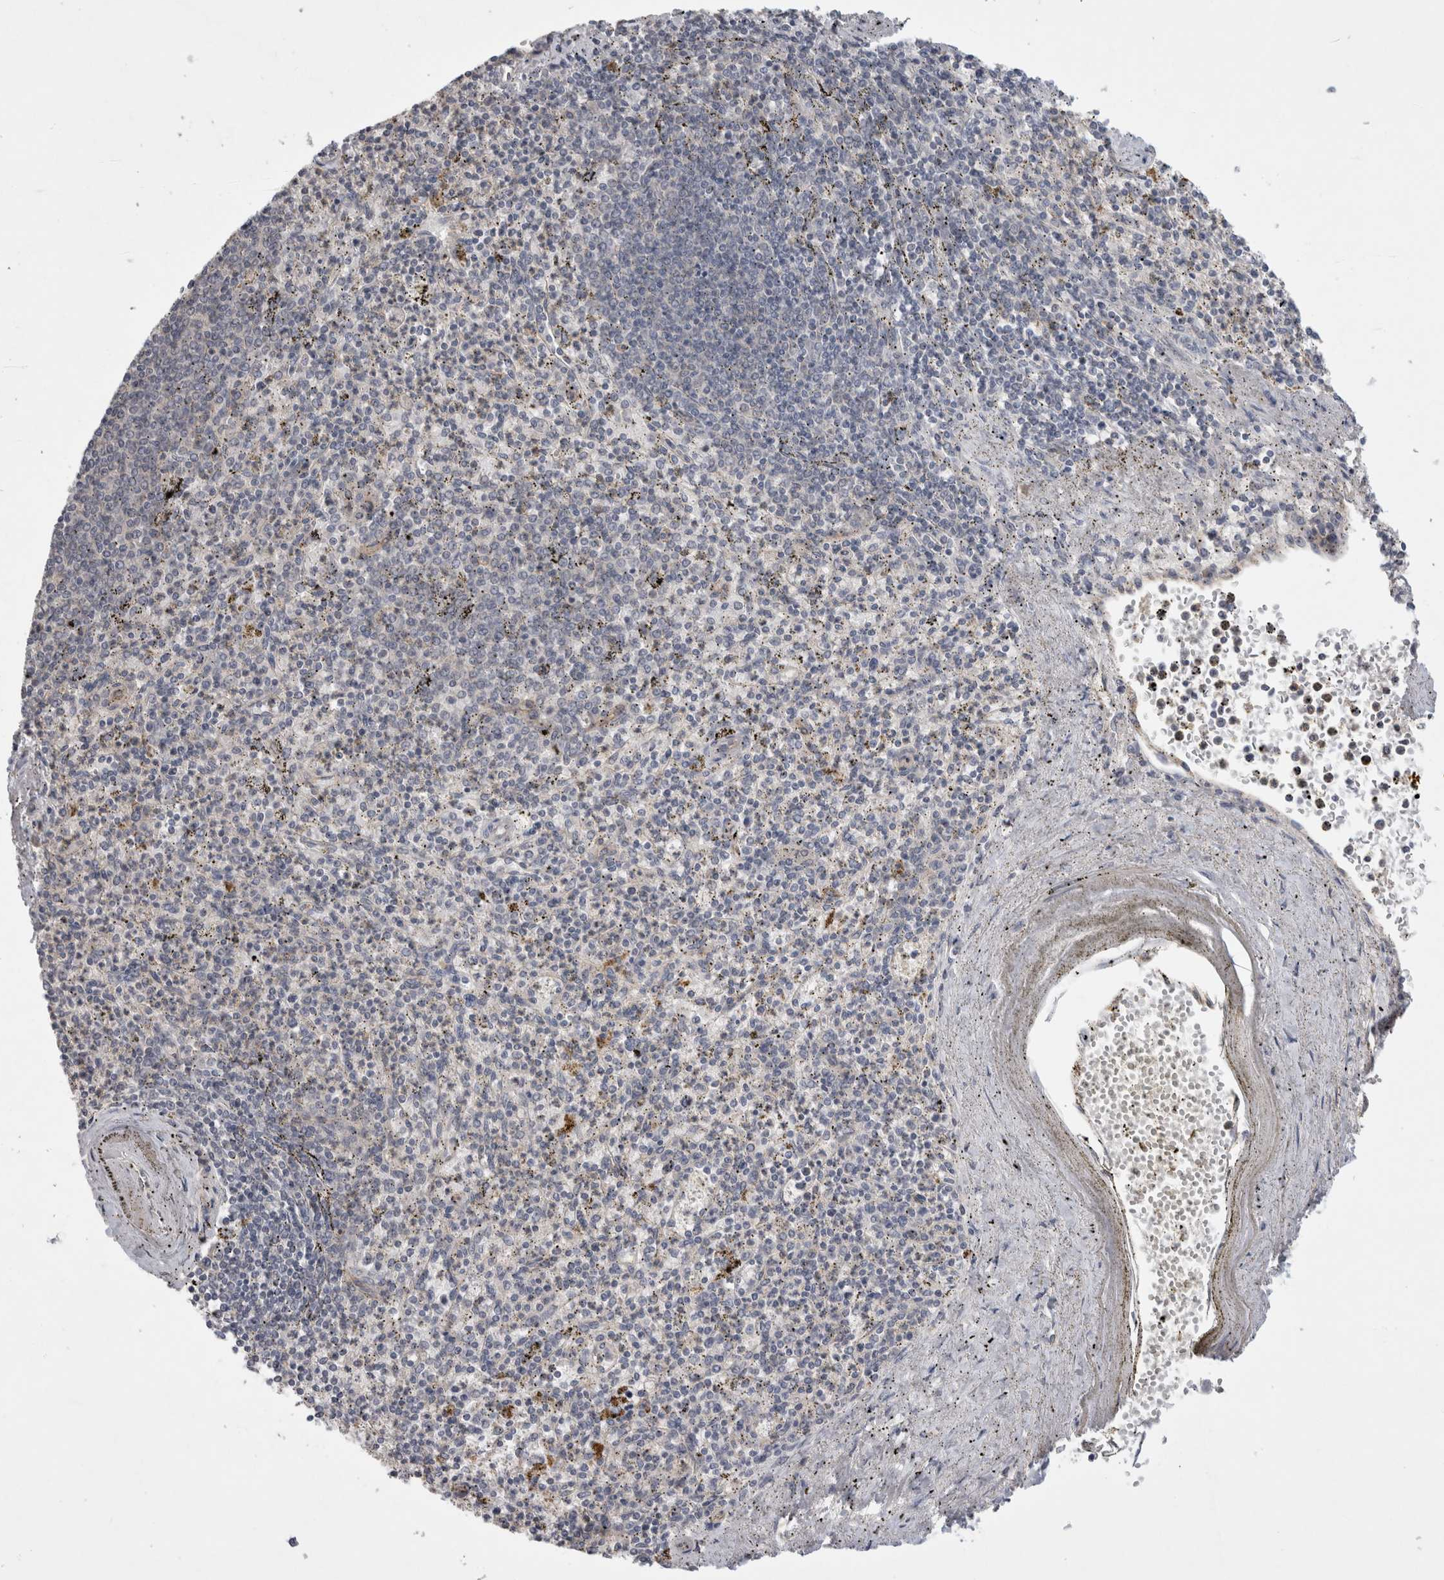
{"staining": {"intensity": "negative", "quantity": "none", "location": "none"}, "tissue": "spleen", "cell_type": "Cells in red pulp", "image_type": "normal", "snomed": [{"axis": "morphology", "description": "Normal tissue, NOS"}, {"axis": "topography", "description": "Spleen"}], "caption": "An image of spleen stained for a protein exhibits no brown staining in cells in red pulp.", "gene": "CERS3", "patient": {"sex": "male", "age": 72}}